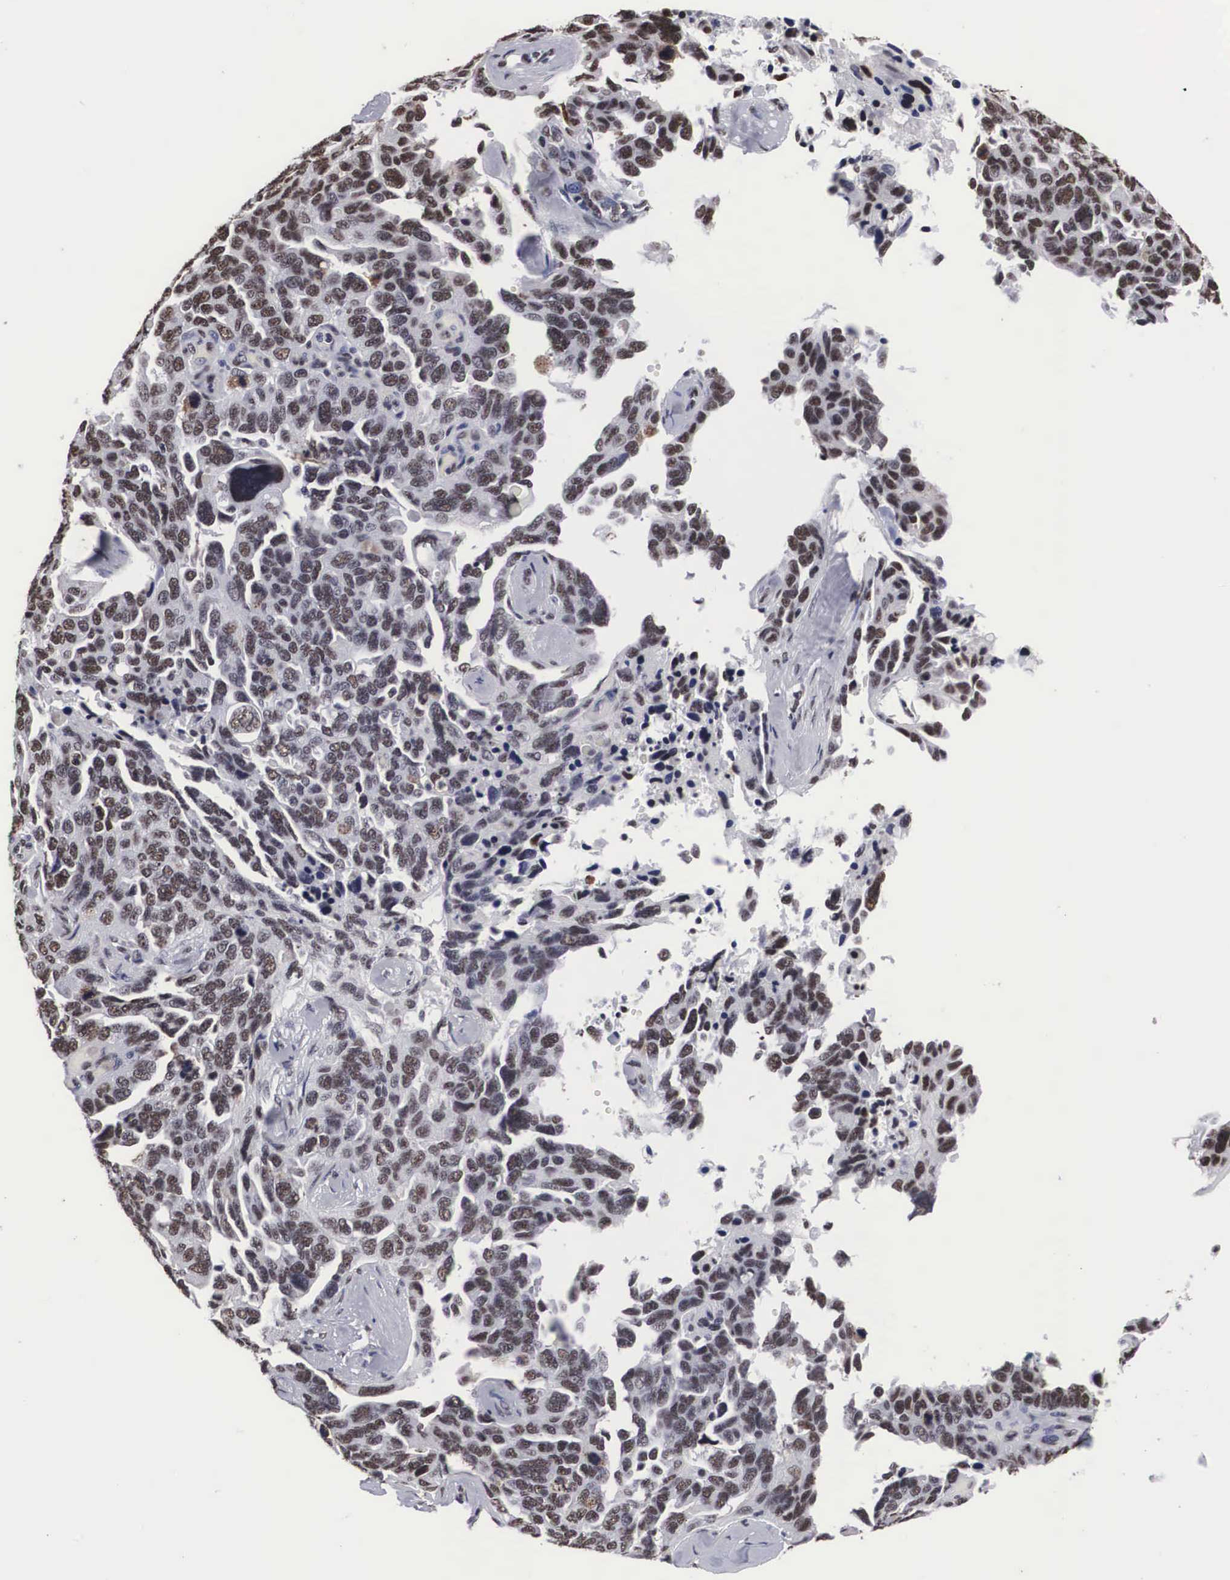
{"staining": {"intensity": "weak", "quantity": ">75%", "location": "nuclear"}, "tissue": "ovarian cancer", "cell_type": "Tumor cells", "image_type": "cancer", "snomed": [{"axis": "morphology", "description": "Cystadenocarcinoma, serous, NOS"}, {"axis": "topography", "description": "Ovary"}], "caption": "Ovarian cancer (serous cystadenocarcinoma) tissue displays weak nuclear staining in about >75% of tumor cells, visualized by immunohistochemistry.", "gene": "ACIN1", "patient": {"sex": "female", "age": 64}}